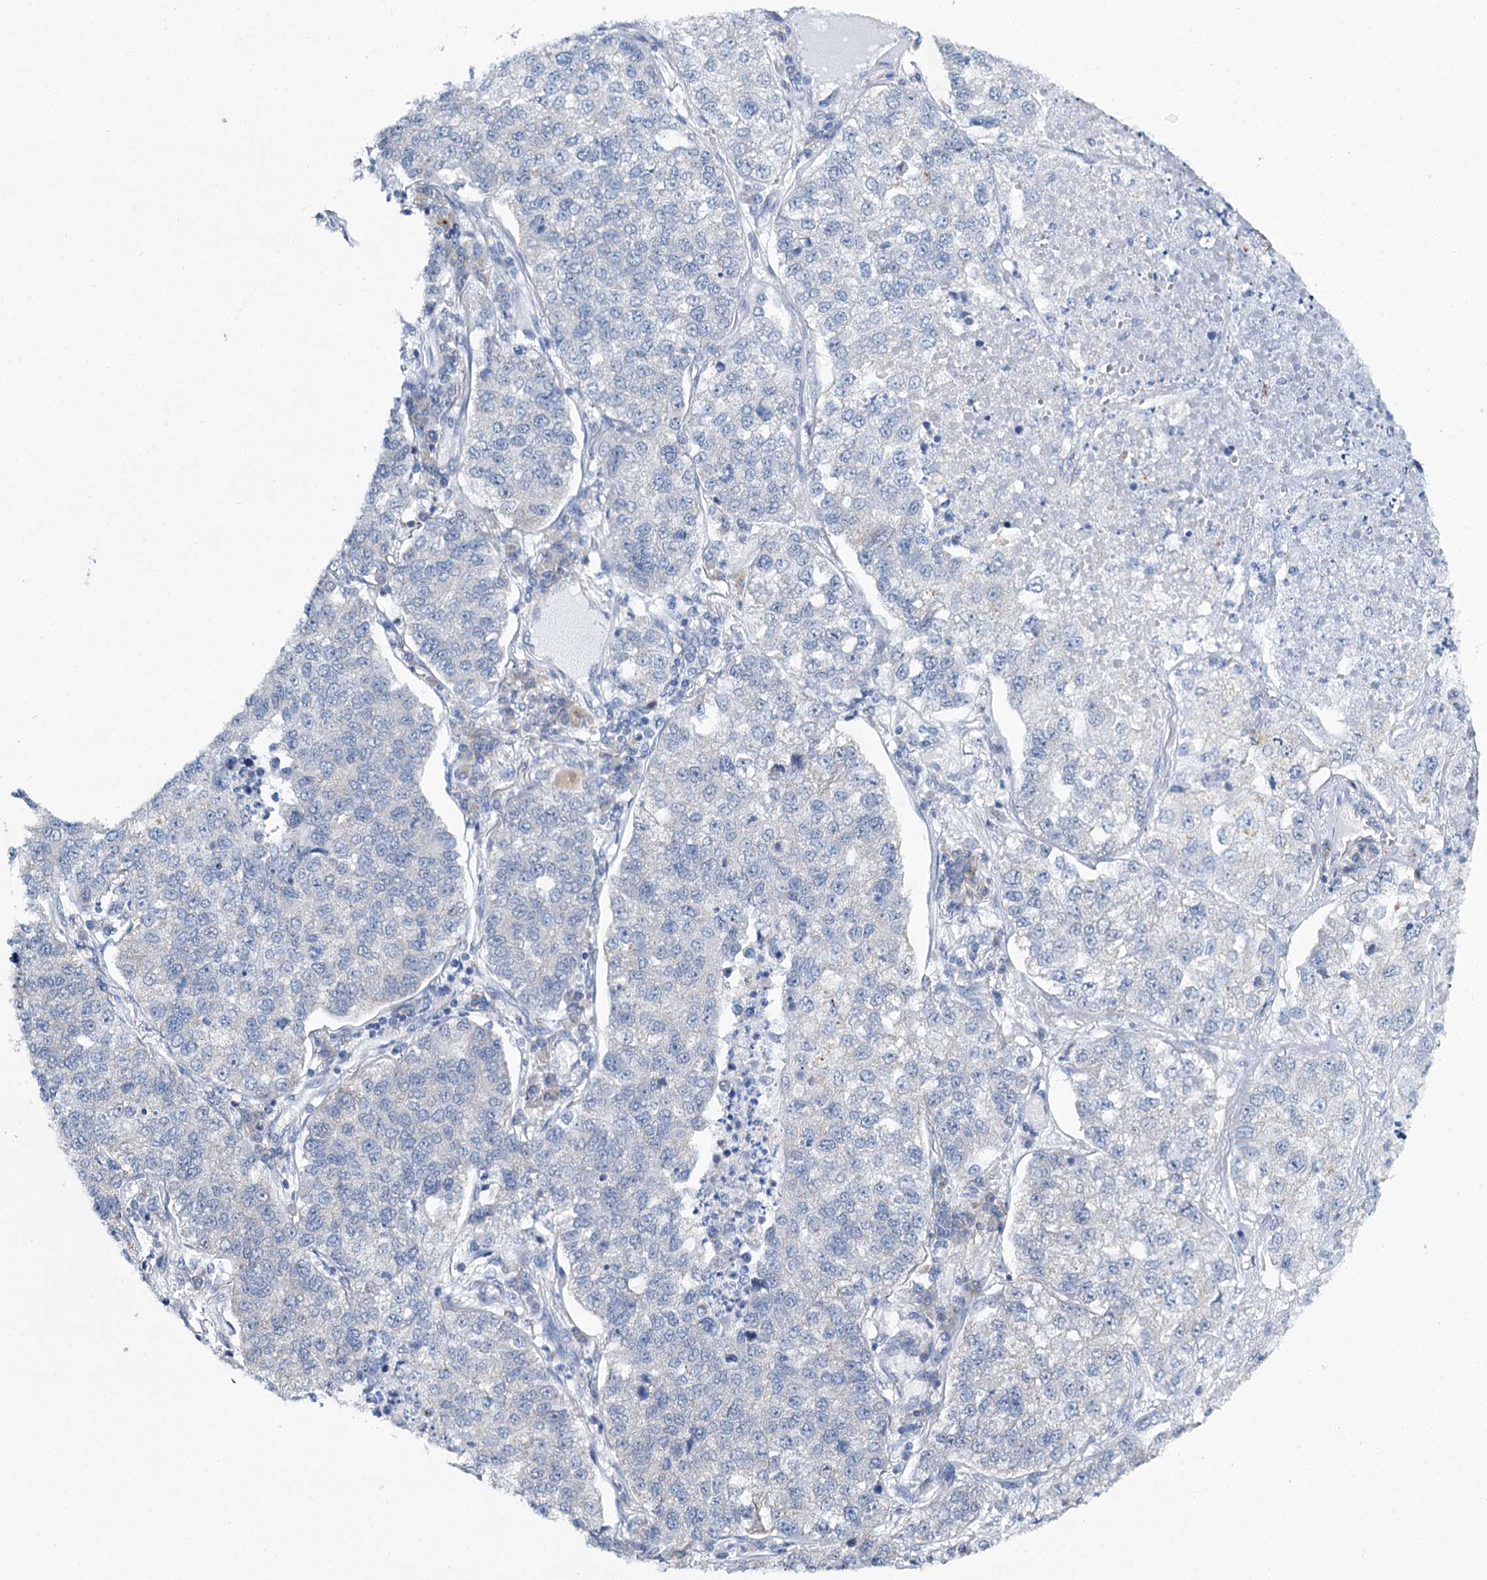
{"staining": {"intensity": "negative", "quantity": "none", "location": "none"}, "tissue": "lung cancer", "cell_type": "Tumor cells", "image_type": "cancer", "snomed": [{"axis": "morphology", "description": "Adenocarcinoma, NOS"}, {"axis": "topography", "description": "Lung"}], "caption": "Immunohistochemical staining of lung cancer exhibits no significant positivity in tumor cells.", "gene": "SPATS2", "patient": {"sex": "male", "age": 49}}